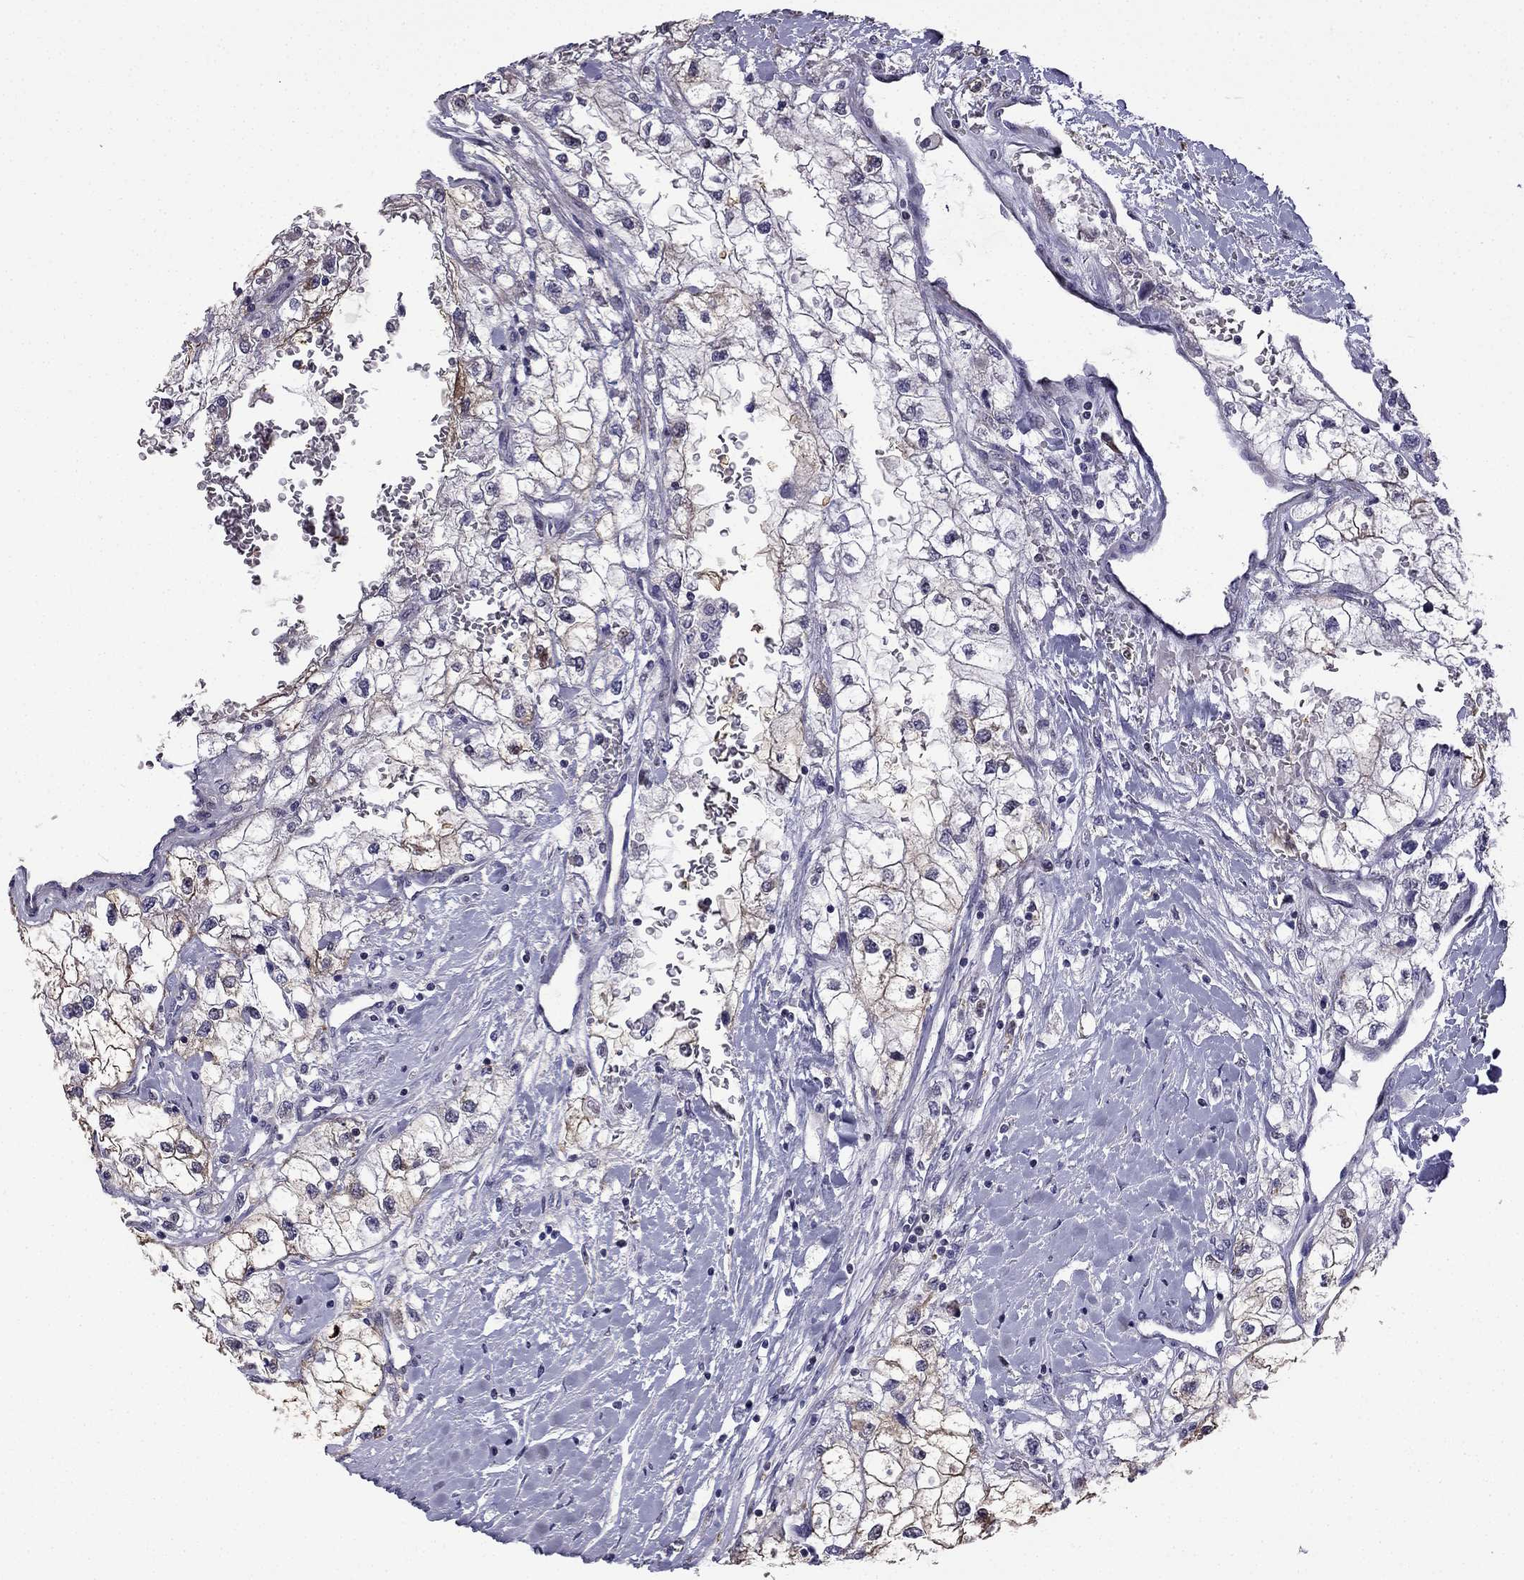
{"staining": {"intensity": "negative", "quantity": "none", "location": "none"}, "tissue": "renal cancer", "cell_type": "Tumor cells", "image_type": "cancer", "snomed": [{"axis": "morphology", "description": "Adenocarcinoma, NOS"}, {"axis": "topography", "description": "Kidney"}], "caption": "Tumor cells are negative for brown protein staining in renal cancer (adenocarcinoma).", "gene": "CFAP70", "patient": {"sex": "male", "age": 59}}